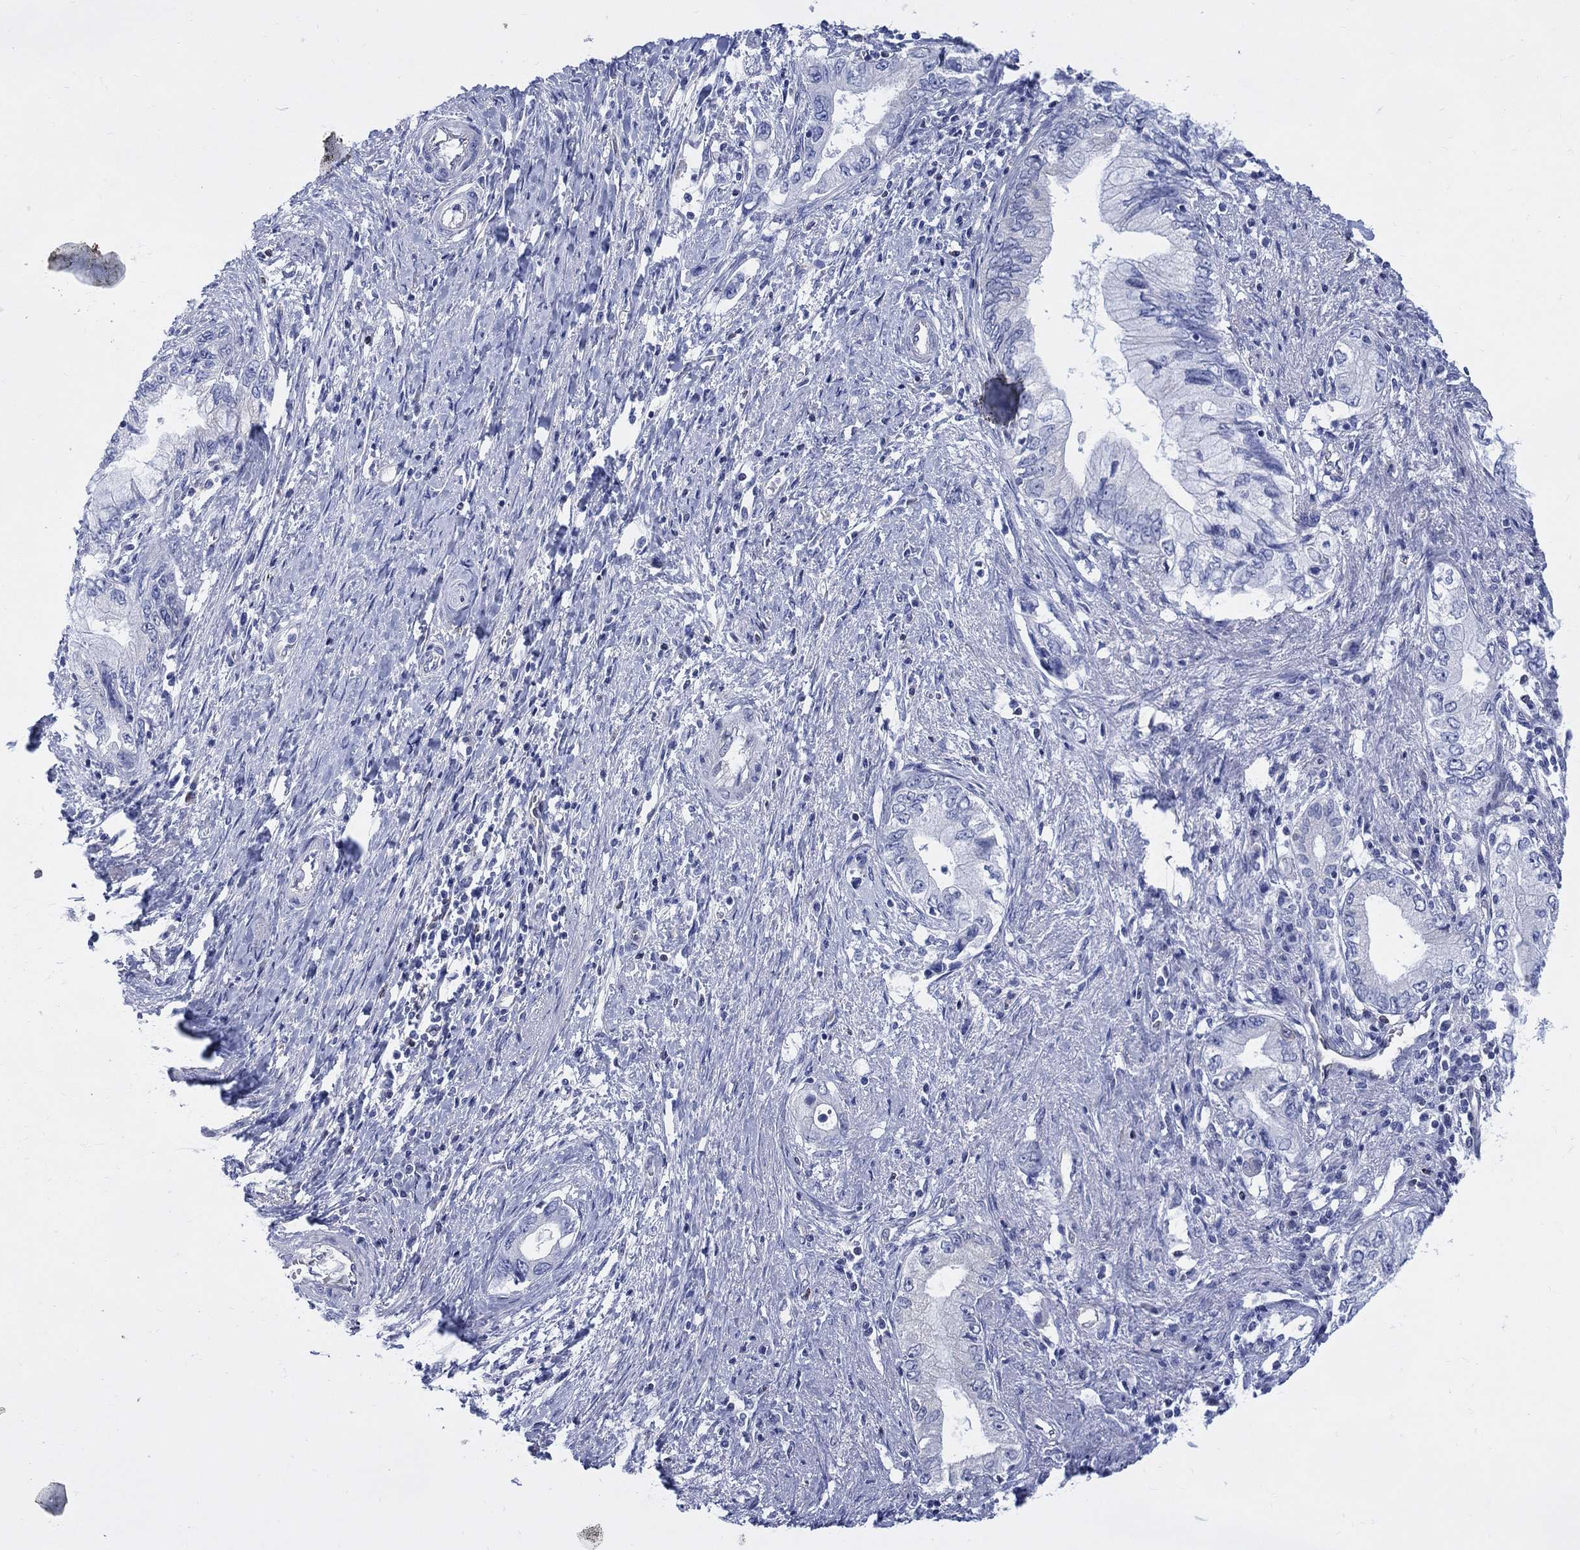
{"staining": {"intensity": "negative", "quantity": "none", "location": "none"}, "tissue": "pancreatic cancer", "cell_type": "Tumor cells", "image_type": "cancer", "snomed": [{"axis": "morphology", "description": "Adenocarcinoma, NOS"}, {"axis": "topography", "description": "Pancreas"}], "caption": "A histopathology image of pancreatic adenocarcinoma stained for a protein shows no brown staining in tumor cells. (Stains: DAB (3,3'-diaminobenzidine) IHC with hematoxylin counter stain, Microscopy: brightfield microscopy at high magnification).", "gene": "DDI1", "patient": {"sex": "female", "age": 73}}